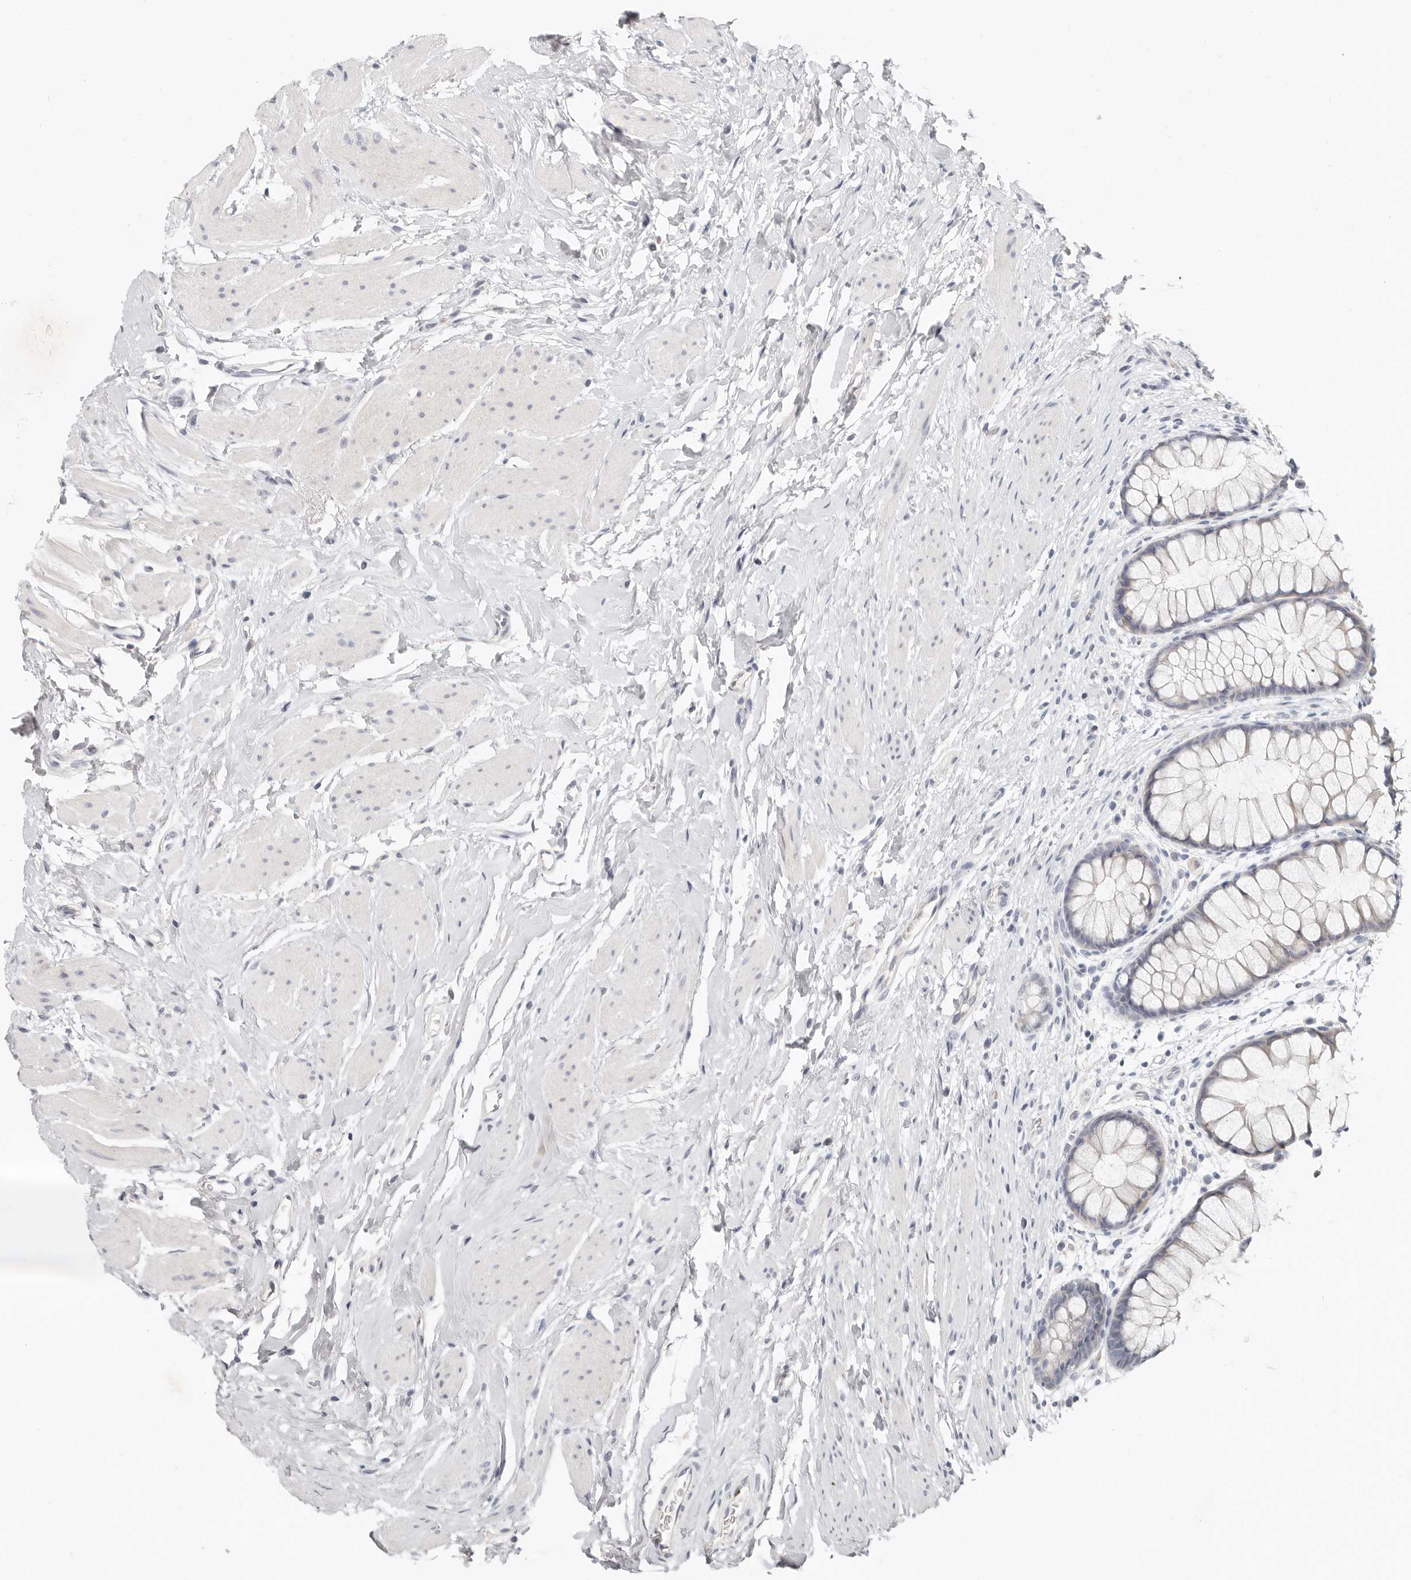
{"staining": {"intensity": "negative", "quantity": "none", "location": "none"}, "tissue": "colon", "cell_type": "Endothelial cells", "image_type": "normal", "snomed": [{"axis": "morphology", "description": "Normal tissue, NOS"}, {"axis": "topography", "description": "Colon"}], "caption": "Immunohistochemistry image of unremarkable human colon stained for a protein (brown), which shows no positivity in endothelial cells. (Brightfield microscopy of DAB (3,3'-diaminobenzidine) IHC at high magnification).", "gene": "TMEM63B", "patient": {"sex": "female", "age": 62}}